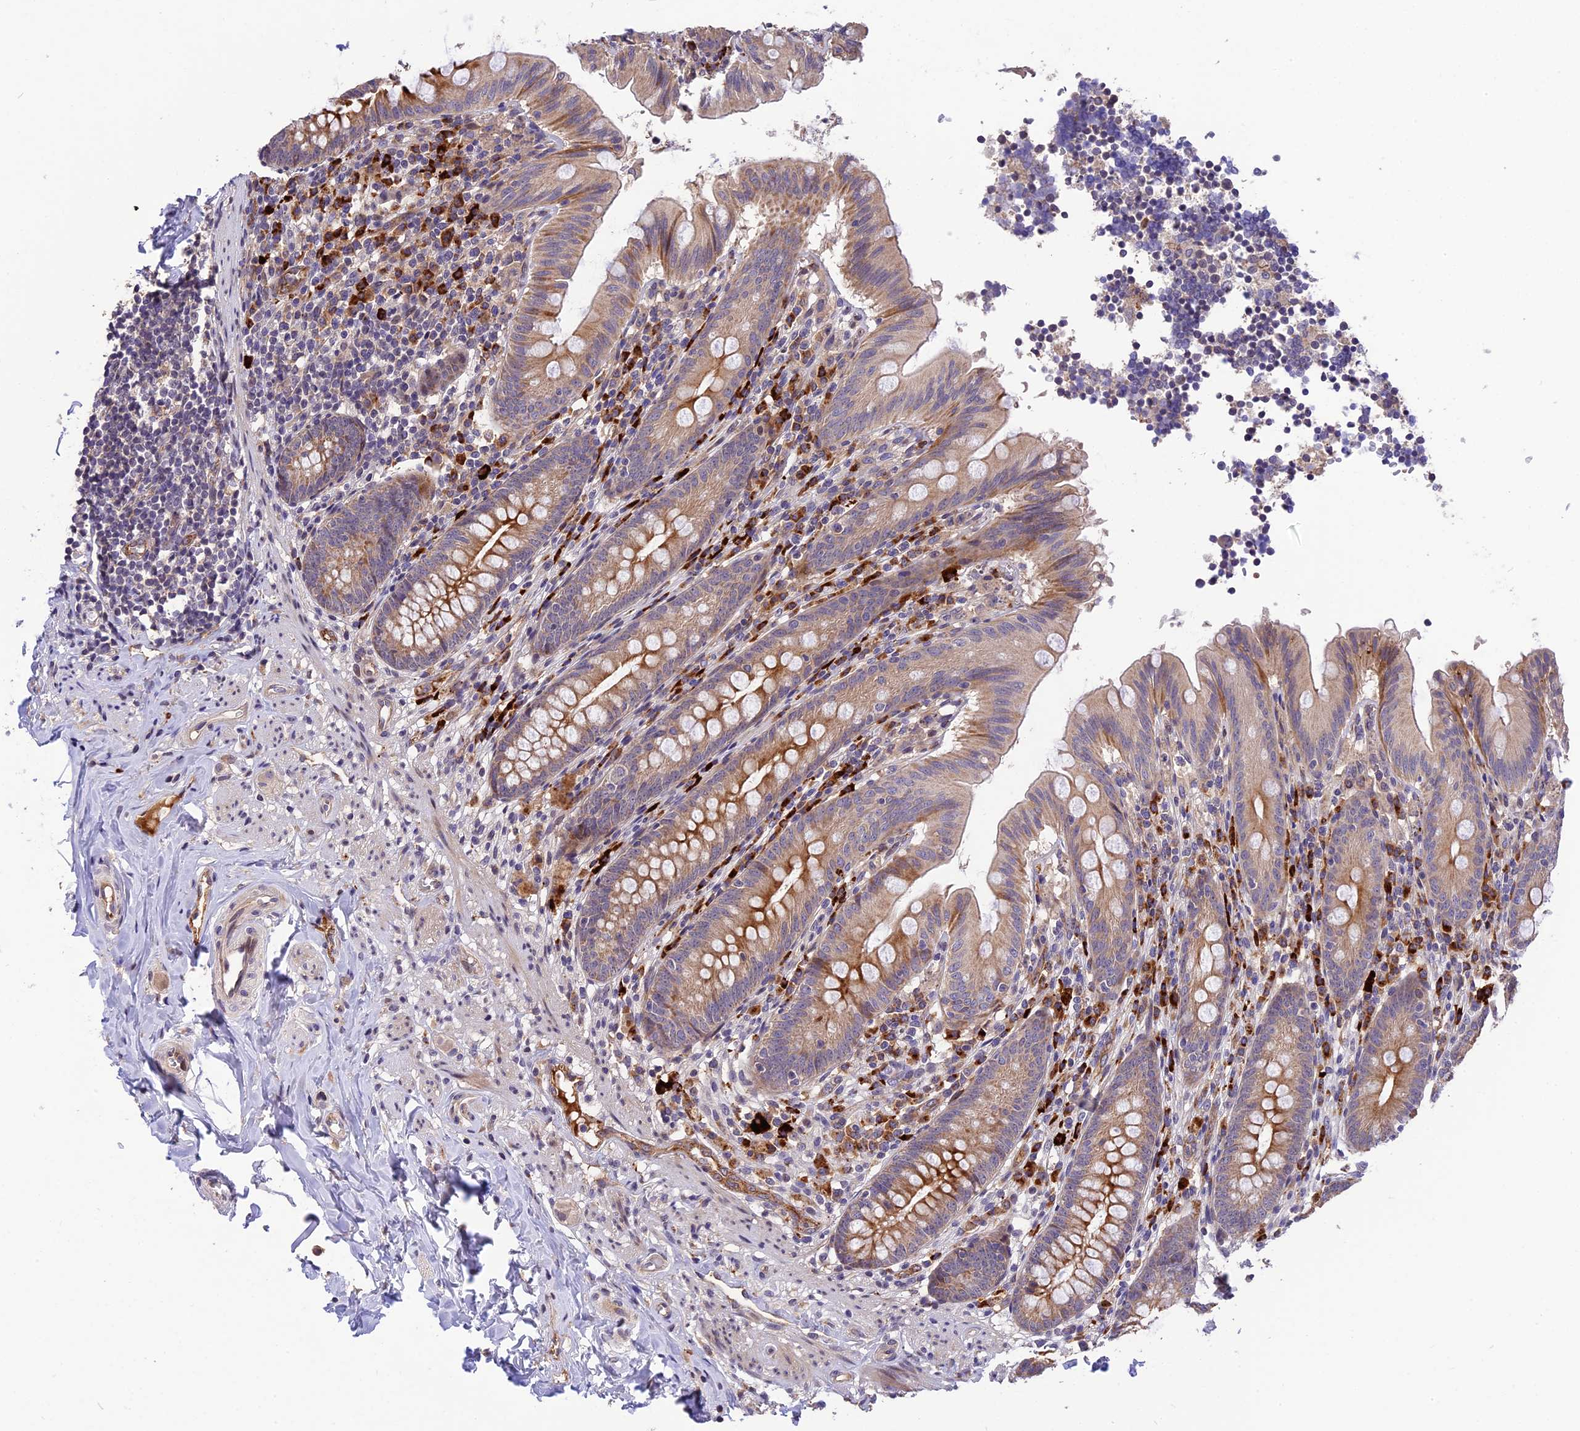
{"staining": {"intensity": "strong", "quantity": "25%-75%", "location": "cytoplasmic/membranous"}, "tissue": "appendix", "cell_type": "Glandular cells", "image_type": "normal", "snomed": [{"axis": "morphology", "description": "Normal tissue, NOS"}, {"axis": "topography", "description": "Appendix"}], "caption": "IHC (DAB (3,3'-diaminobenzidine)) staining of unremarkable appendix reveals strong cytoplasmic/membranous protein staining in approximately 25%-75% of glandular cells. The protein of interest is stained brown, and the nuclei are stained in blue (DAB IHC with brightfield microscopy, high magnification).", "gene": "MFSD2A", "patient": {"sex": "male", "age": 55}}